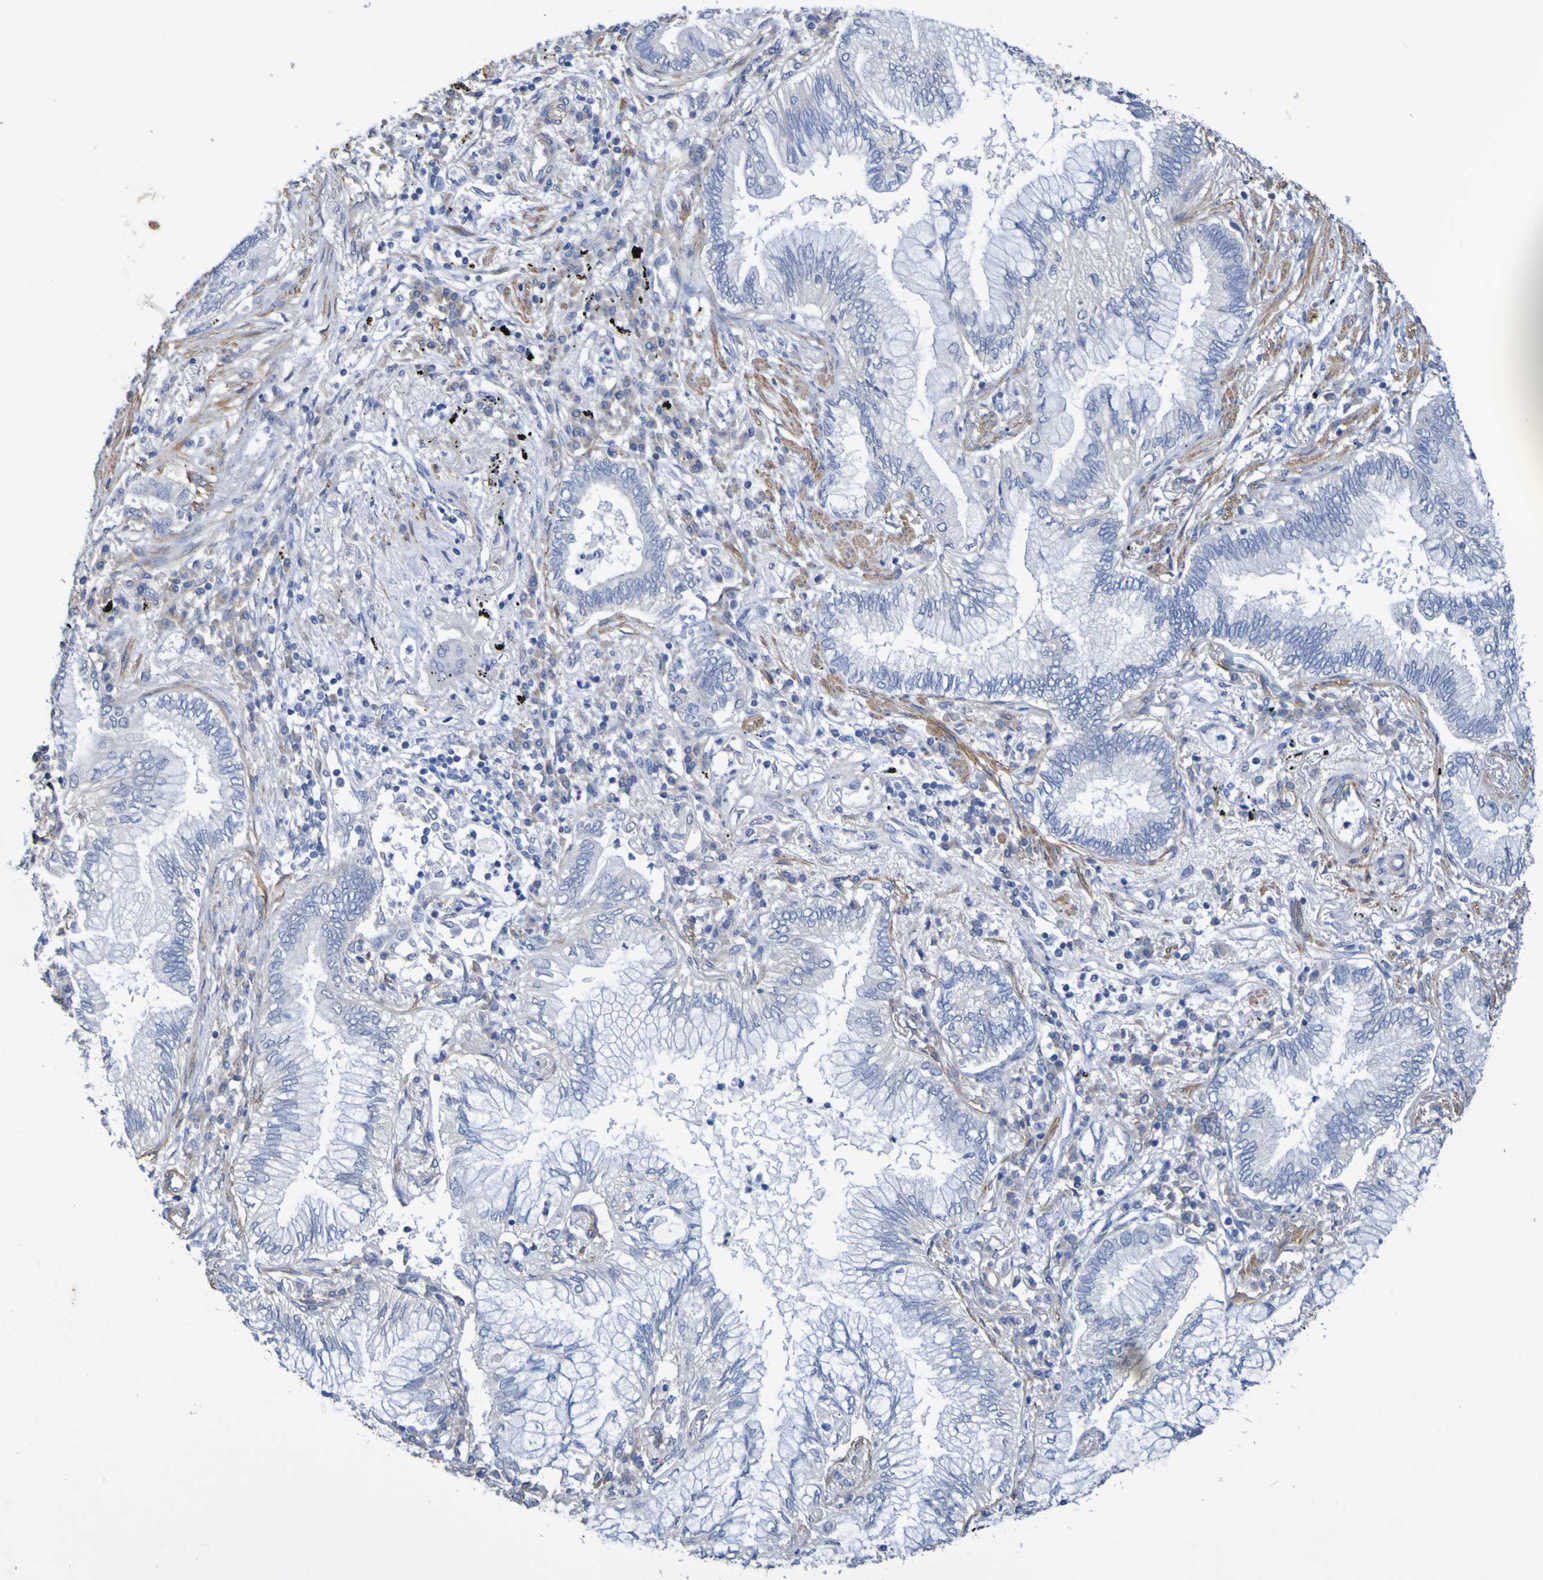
{"staining": {"intensity": "negative", "quantity": "none", "location": "none"}, "tissue": "lung cancer", "cell_type": "Tumor cells", "image_type": "cancer", "snomed": [{"axis": "morphology", "description": "Normal tissue, NOS"}, {"axis": "morphology", "description": "Adenocarcinoma, NOS"}, {"axis": "topography", "description": "Bronchus"}, {"axis": "topography", "description": "Lung"}], "caption": "This is an immunohistochemistry (IHC) photomicrograph of human lung cancer. There is no staining in tumor cells.", "gene": "SRPRB", "patient": {"sex": "female", "age": 70}}